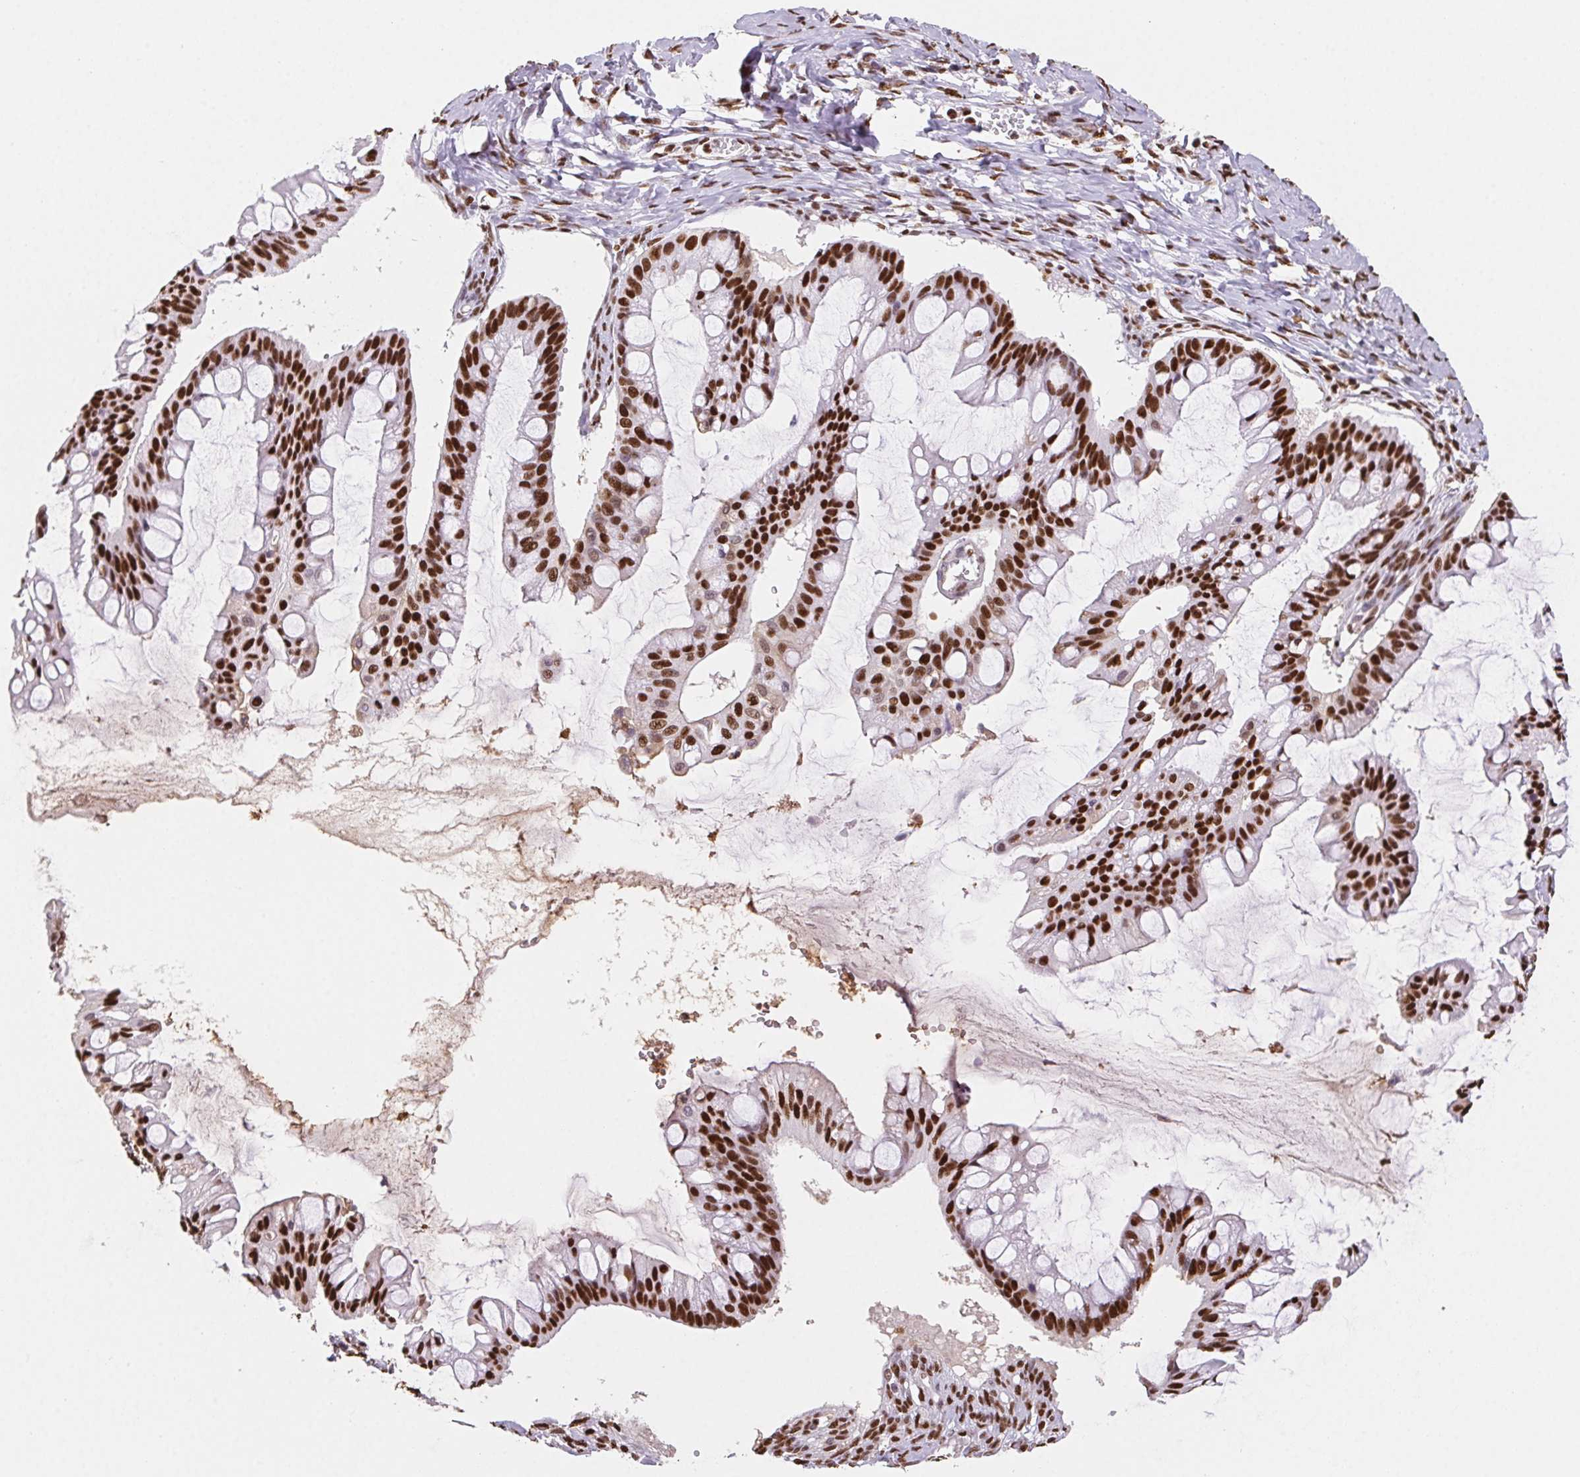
{"staining": {"intensity": "strong", "quantity": ">75%", "location": "nuclear"}, "tissue": "ovarian cancer", "cell_type": "Tumor cells", "image_type": "cancer", "snomed": [{"axis": "morphology", "description": "Cystadenocarcinoma, mucinous, NOS"}, {"axis": "topography", "description": "Ovary"}], "caption": "A high-resolution image shows IHC staining of ovarian cancer (mucinous cystadenocarcinoma), which shows strong nuclear expression in about >75% of tumor cells.", "gene": "SET", "patient": {"sex": "female", "age": 73}}